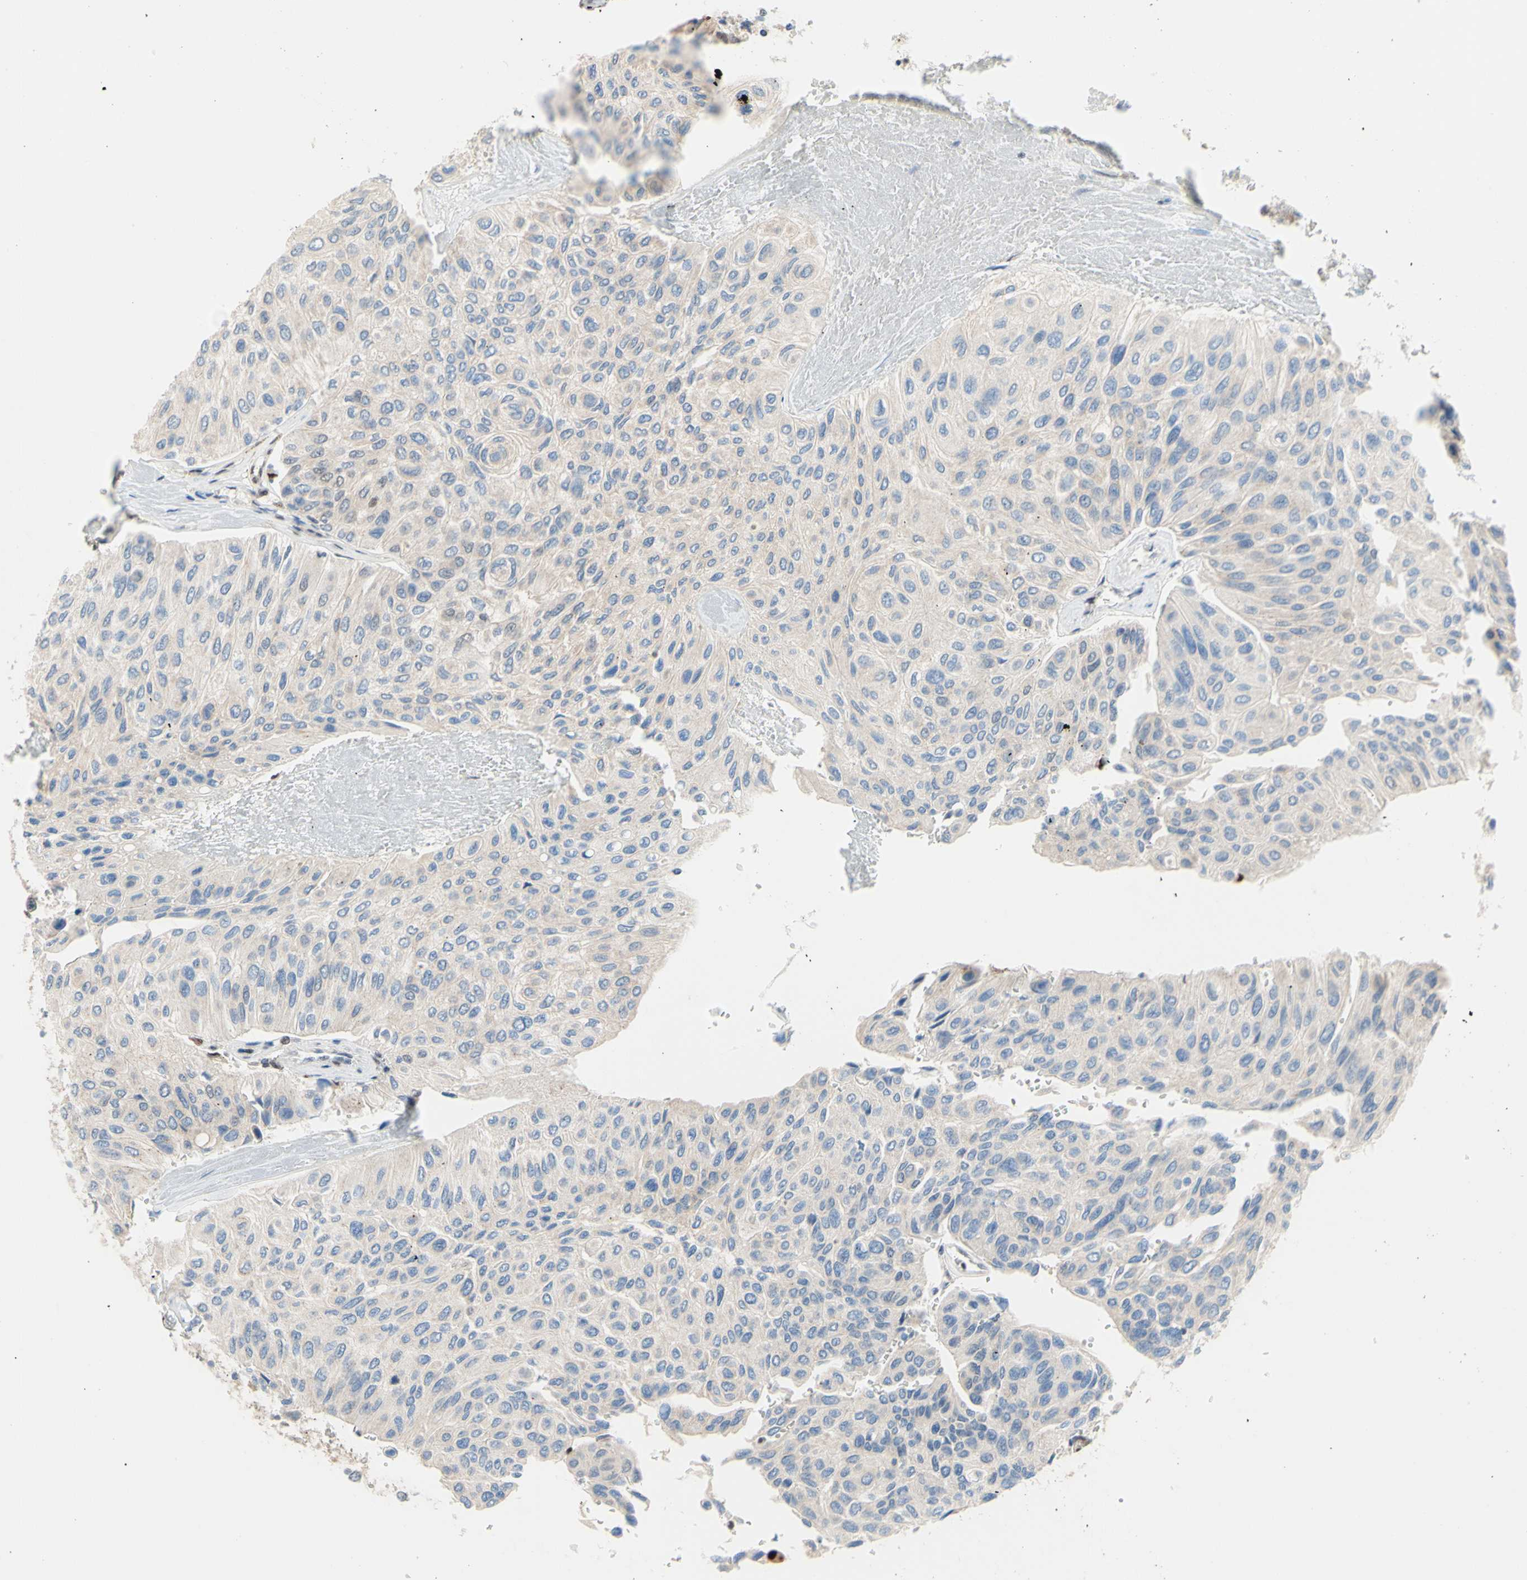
{"staining": {"intensity": "weak", "quantity": ">75%", "location": "cytoplasmic/membranous"}, "tissue": "urothelial cancer", "cell_type": "Tumor cells", "image_type": "cancer", "snomed": [{"axis": "morphology", "description": "Urothelial carcinoma, High grade"}, {"axis": "topography", "description": "Urinary bladder"}], "caption": "An IHC histopathology image of tumor tissue is shown. Protein staining in brown labels weak cytoplasmic/membranous positivity in urothelial cancer within tumor cells.", "gene": "EED", "patient": {"sex": "male", "age": 66}}